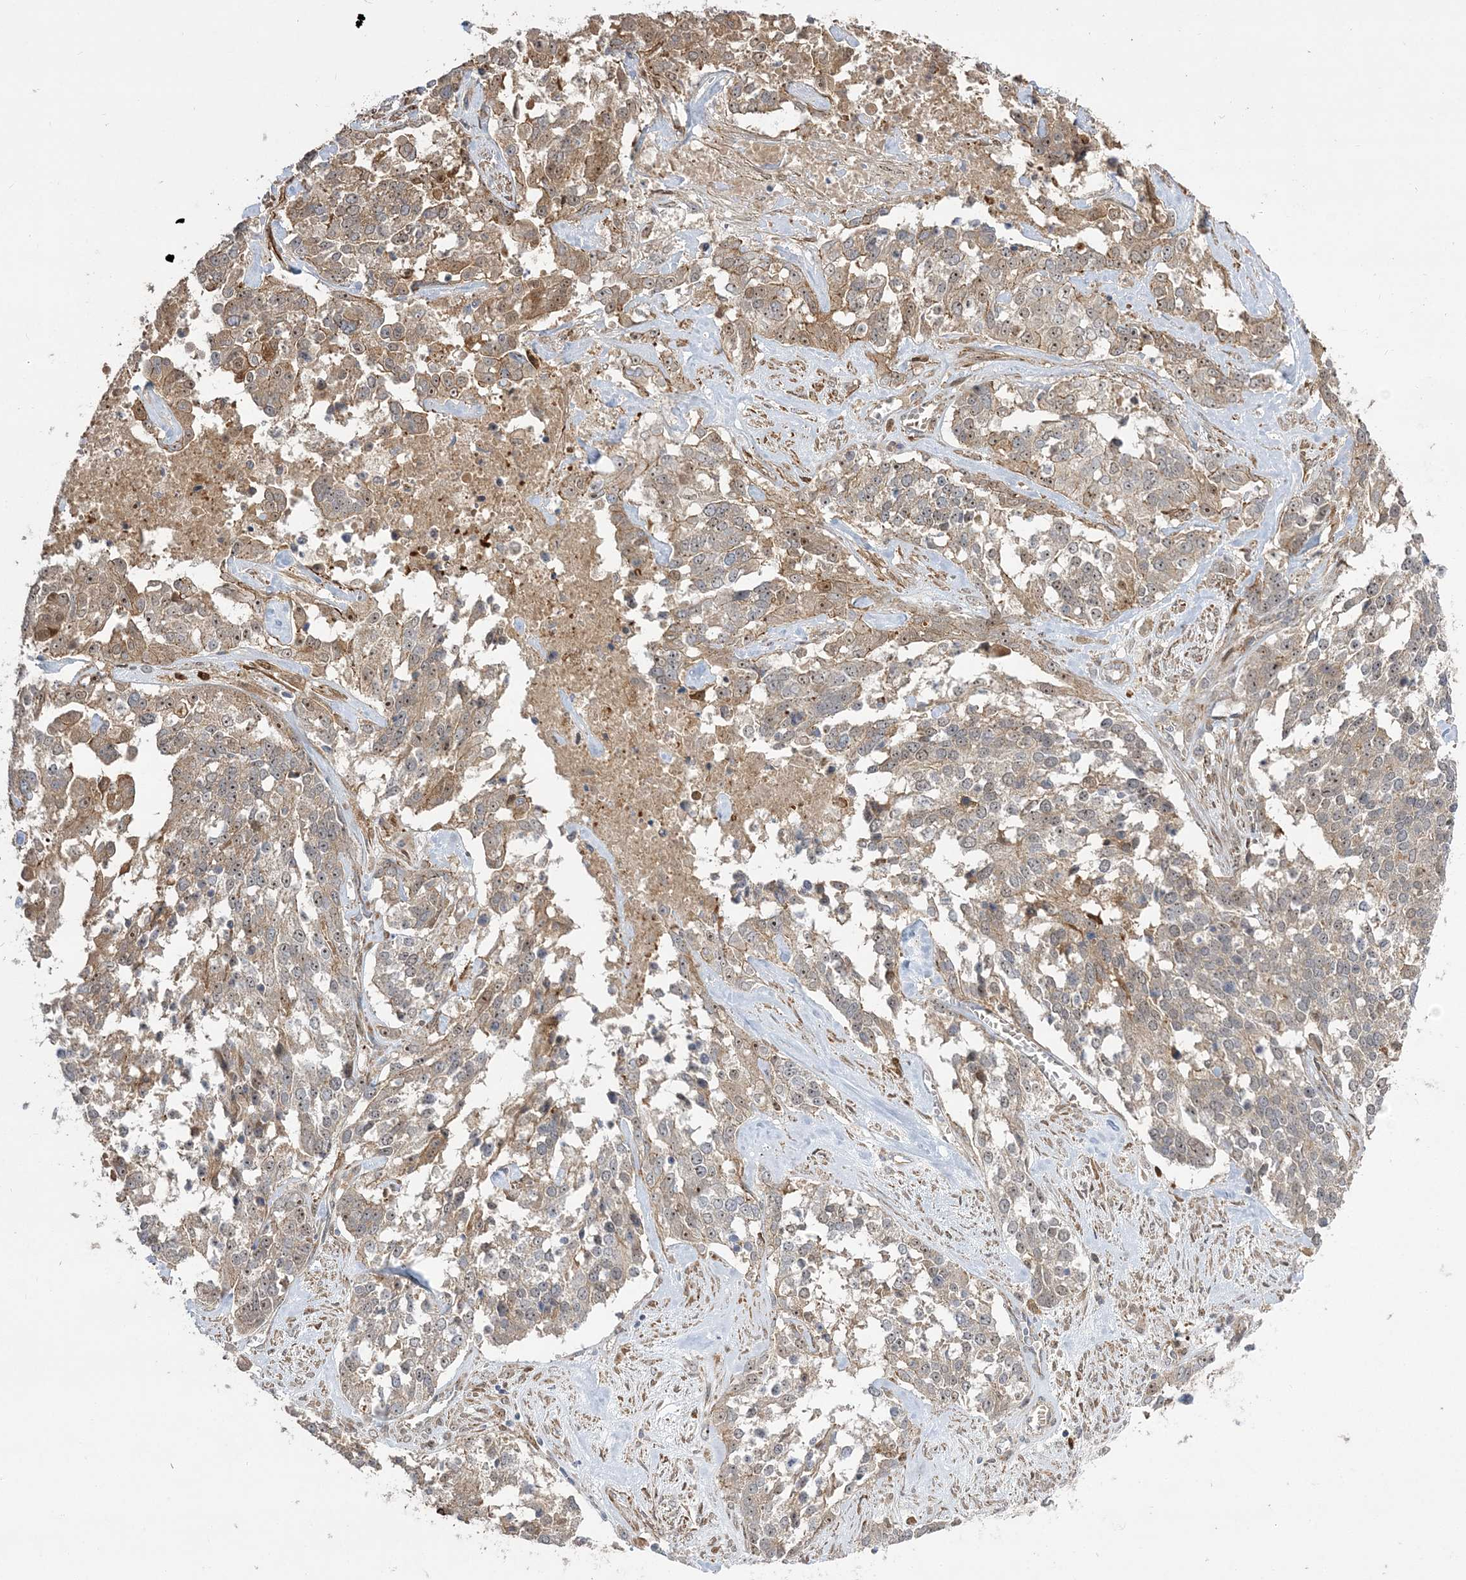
{"staining": {"intensity": "moderate", "quantity": ">75%", "location": "cytoplasmic/membranous,nuclear"}, "tissue": "ovarian cancer", "cell_type": "Tumor cells", "image_type": "cancer", "snomed": [{"axis": "morphology", "description": "Cystadenocarcinoma, serous, NOS"}, {"axis": "topography", "description": "Ovary"}], "caption": "About >75% of tumor cells in human serous cystadenocarcinoma (ovarian) demonstrate moderate cytoplasmic/membranous and nuclear protein staining as visualized by brown immunohistochemical staining.", "gene": "NPM3", "patient": {"sex": "female", "age": 44}}